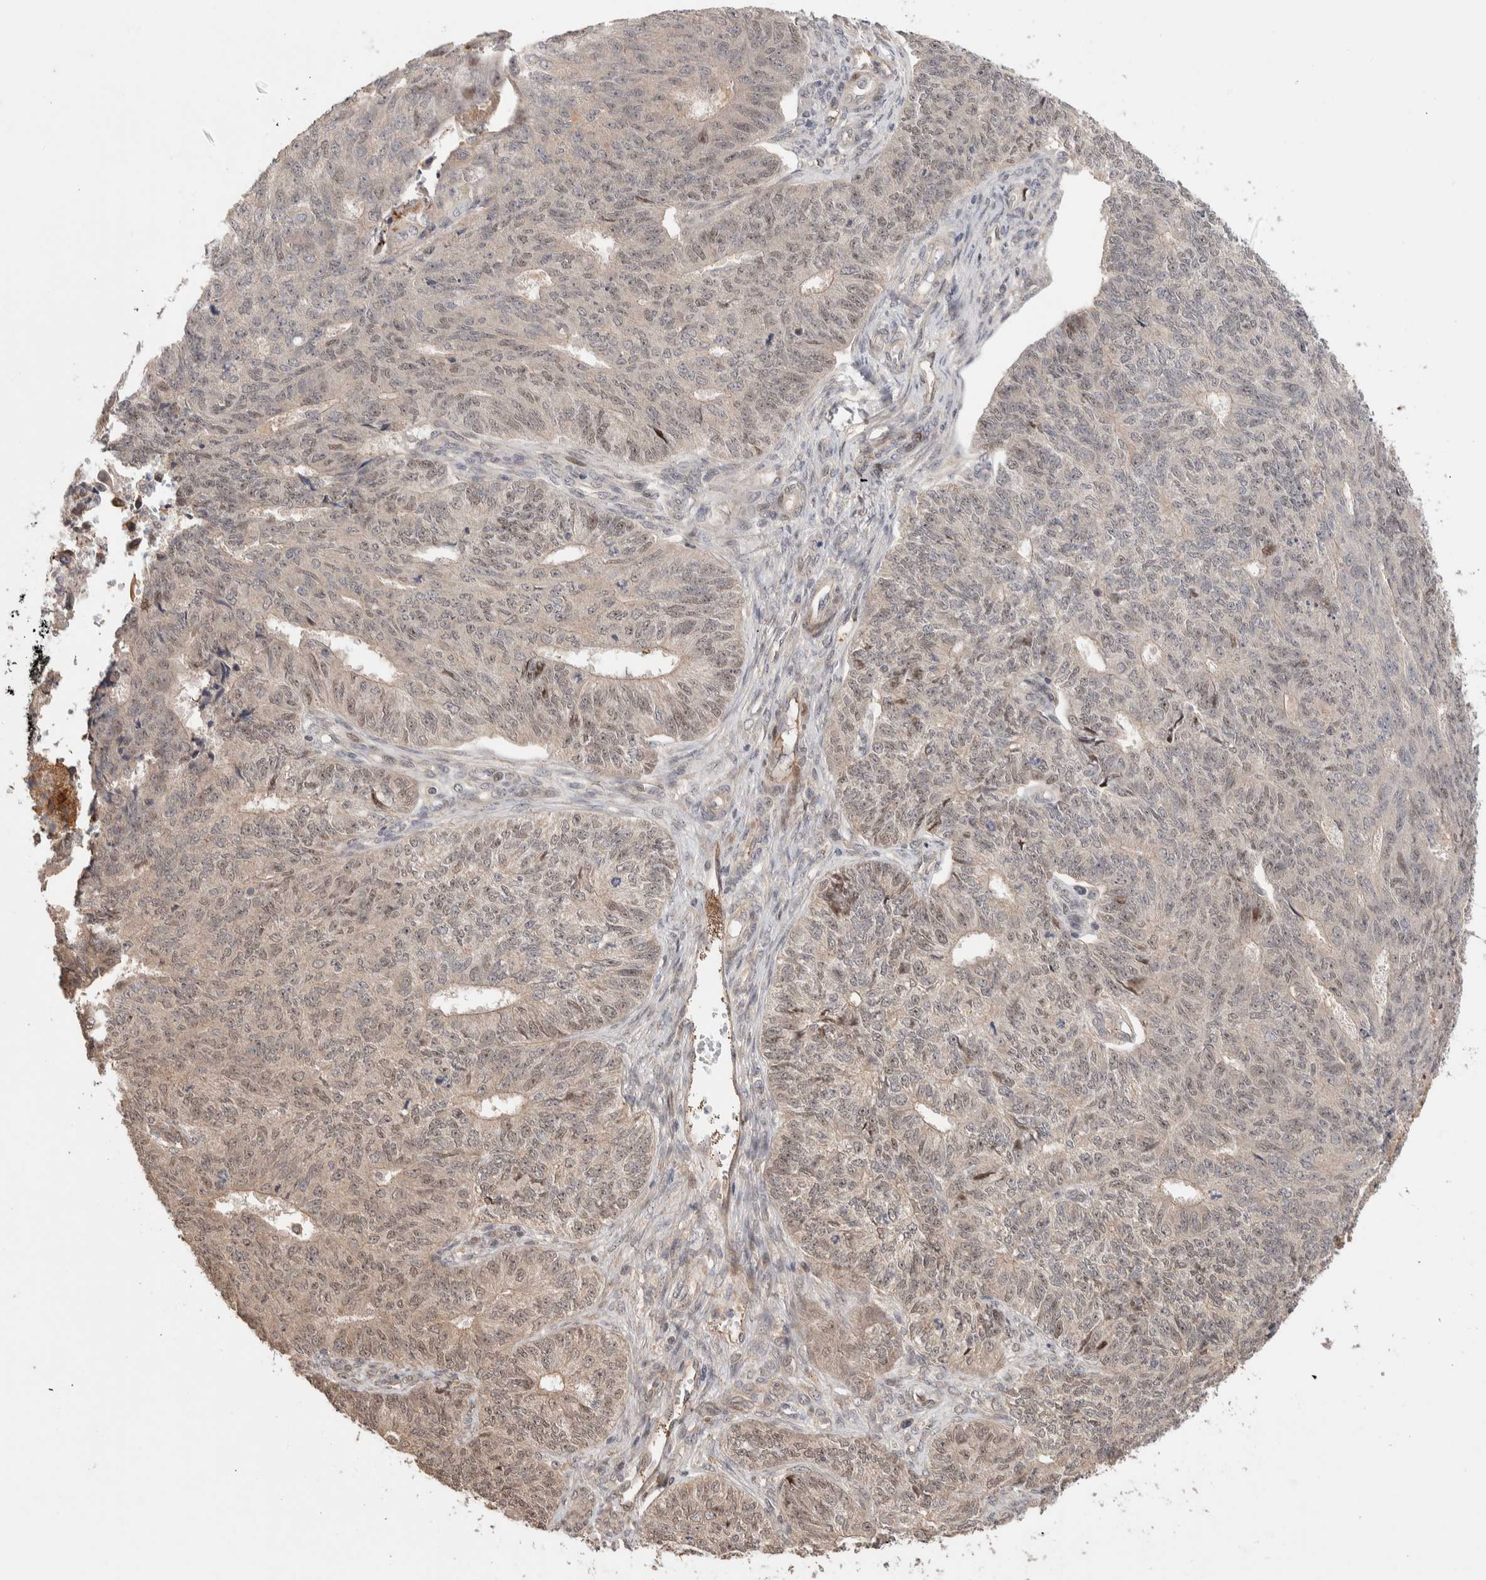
{"staining": {"intensity": "weak", "quantity": ">75%", "location": "cytoplasmic/membranous,nuclear"}, "tissue": "endometrial cancer", "cell_type": "Tumor cells", "image_type": "cancer", "snomed": [{"axis": "morphology", "description": "Adenocarcinoma, NOS"}, {"axis": "topography", "description": "Endometrium"}], "caption": "Immunohistochemistry (IHC) image of neoplastic tissue: adenocarcinoma (endometrial) stained using immunohistochemistry (IHC) exhibits low levels of weak protein expression localized specifically in the cytoplasmic/membranous and nuclear of tumor cells, appearing as a cytoplasmic/membranous and nuclear brown color.", "gene": "PRDM15", "patient": {"sex": "female", "age": 32}}